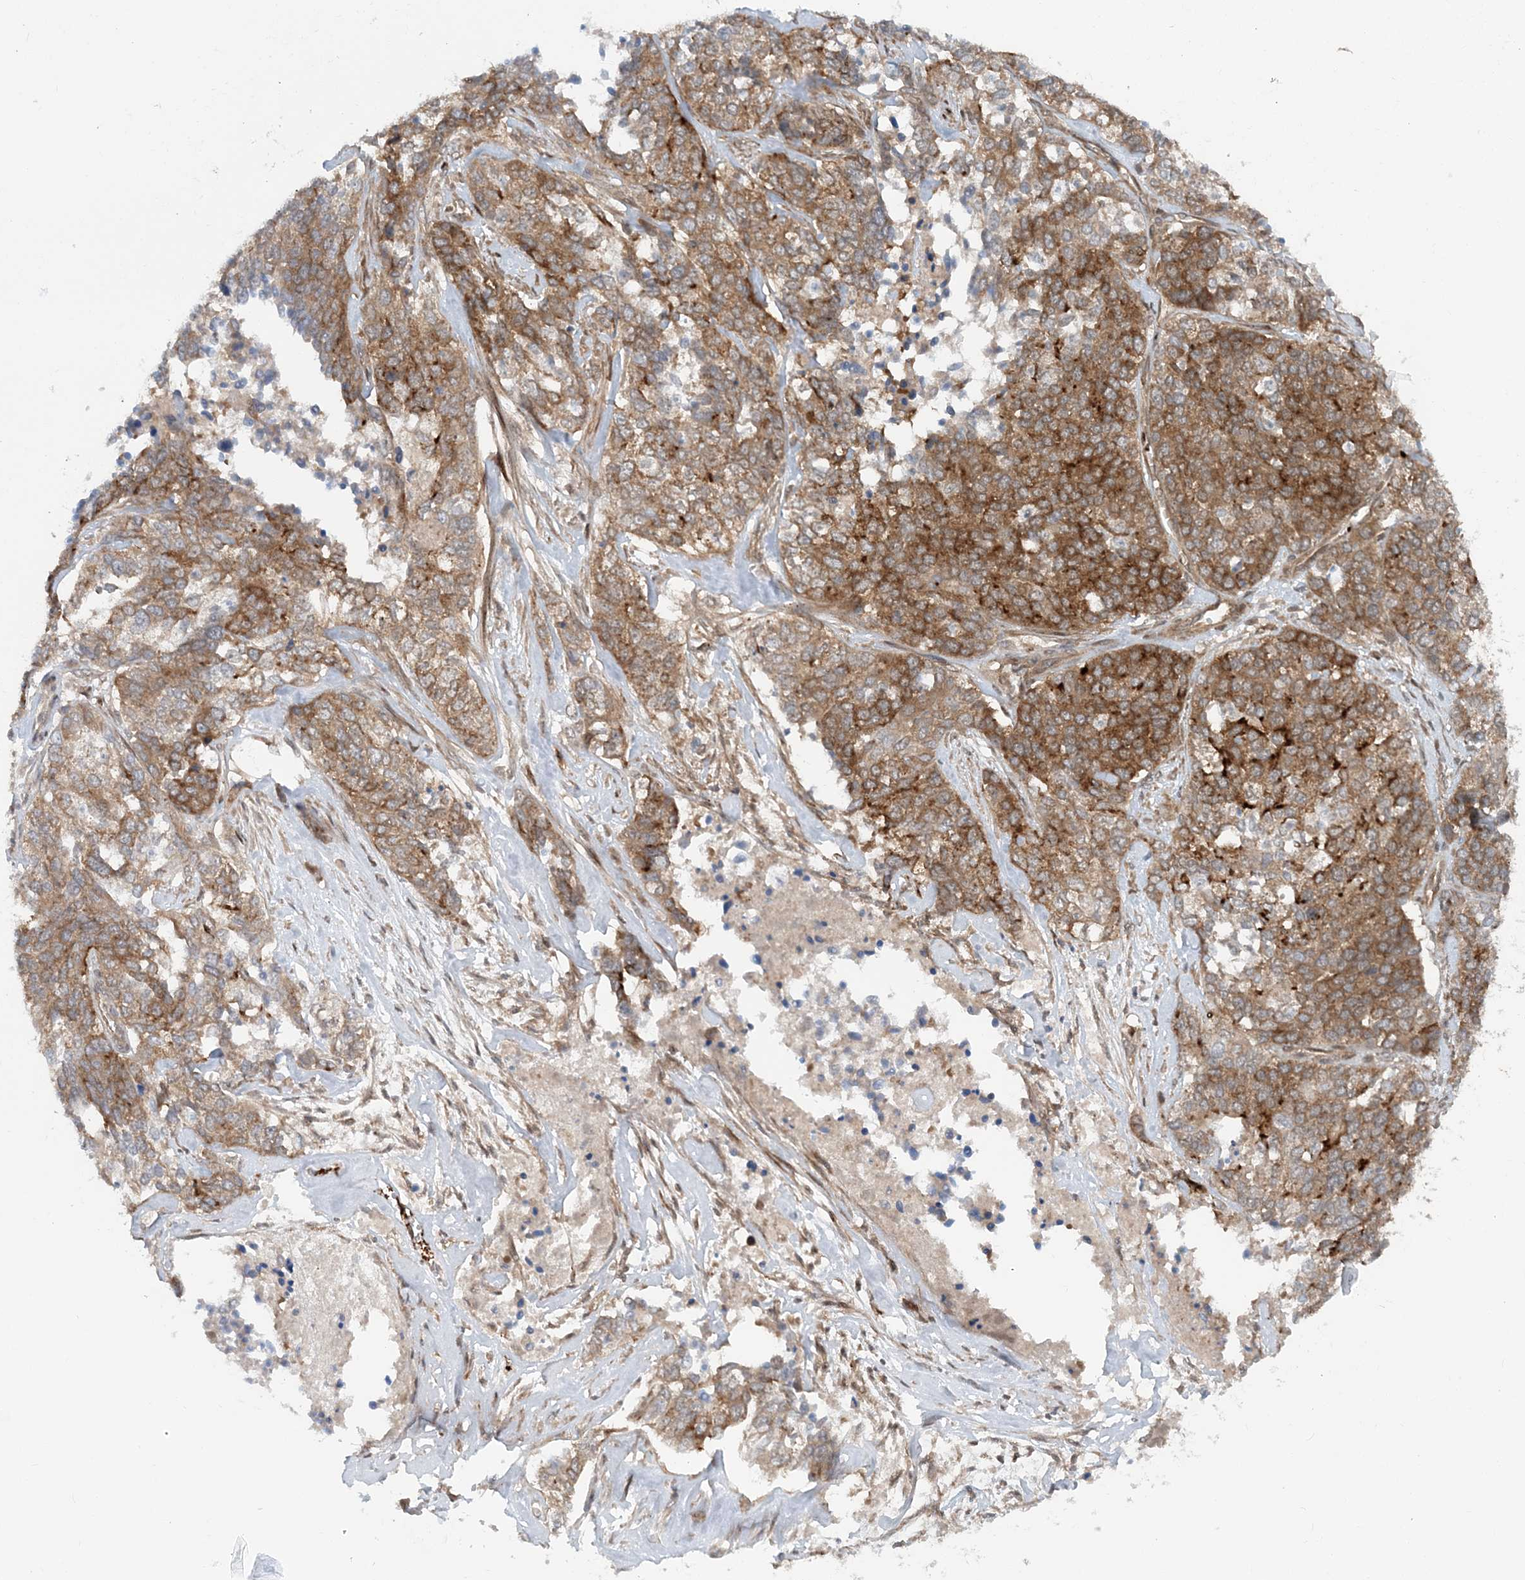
{"staining": {"intensity": "moderate", "quantity": ">75%", "location": "cytoplasmic/membranous"}, "tissue": "ovarian cancer", "cell_type": "Tumor cells", "image_type": "cancer", "snomed": [{"axis": "morphology", "description": "Cystadenocarcinoma, serous, NOS"}, {"axis": "topography", "description": "Ovary"}], "caption": "This is a histology image of immunohistochemistry (IHC) staining of ovarian serous cystadenocarcinoma, which shows moderate expression in the cytoplasmic/membranous of tumor cells.", "gene": "GEMIN5", "patient": {"sex": "female", "age": 44}}